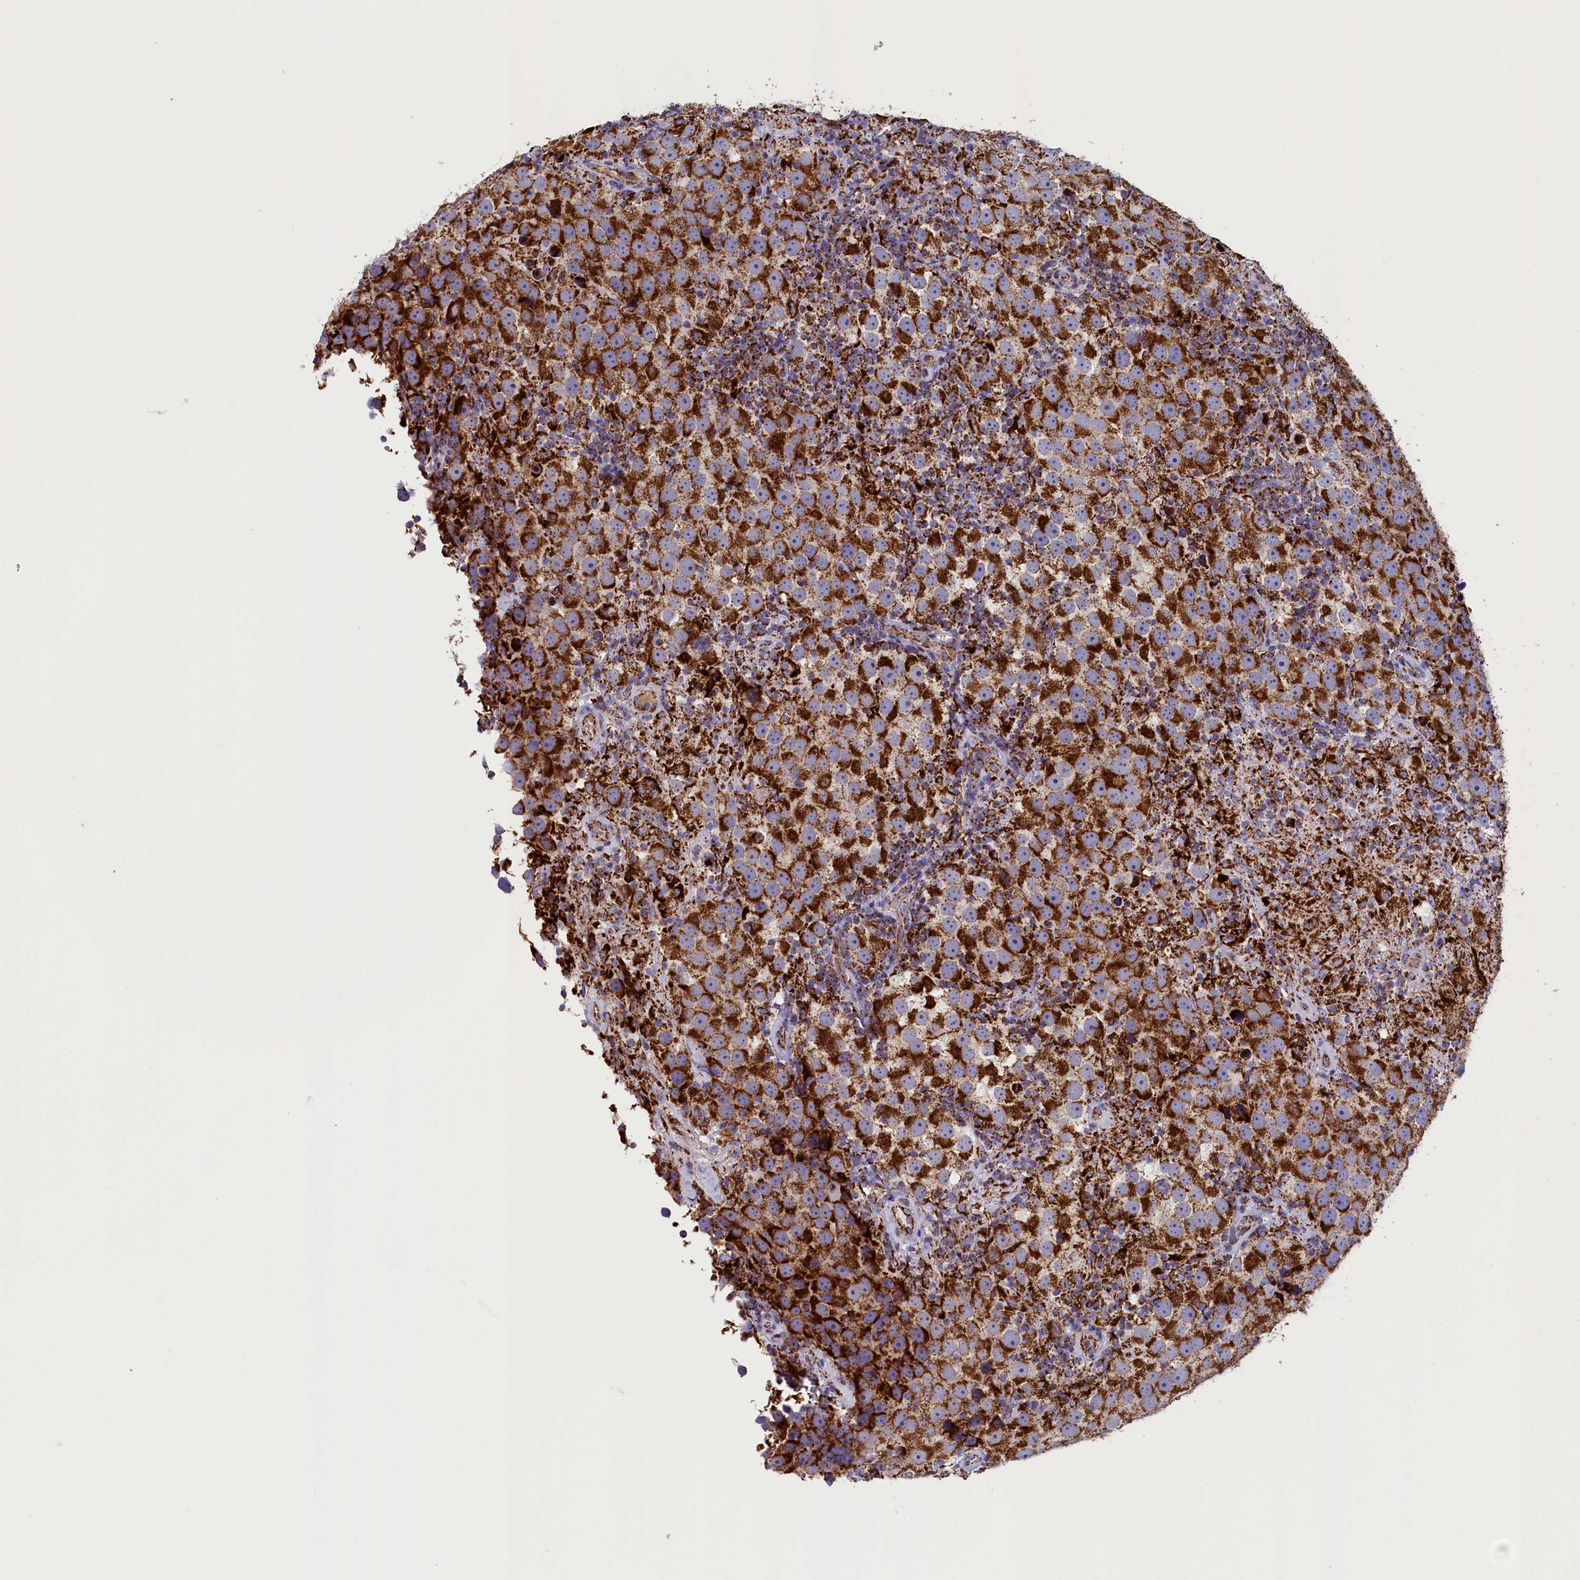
{"staining": {"intensity": "strong", "quantity": ">75%", "location": "cytoplasmic/membranous"}, "tissue": "testis cancer", "cell_type": "Tumor cells", "image_type": "cancer", "snomed": [{"axis": "morphology", "description": "Seminoma, NOS"}, {"axis": "topography", "description": "Testis"}], "caption": "Immunohistochemical staining of human testis seminoma demonstrates strong cytoplasmic/membranous protein expression in about >75% of tumor cells.", "gene": "SLC39A3", "patient": {"sex": "male", "age": 49}}